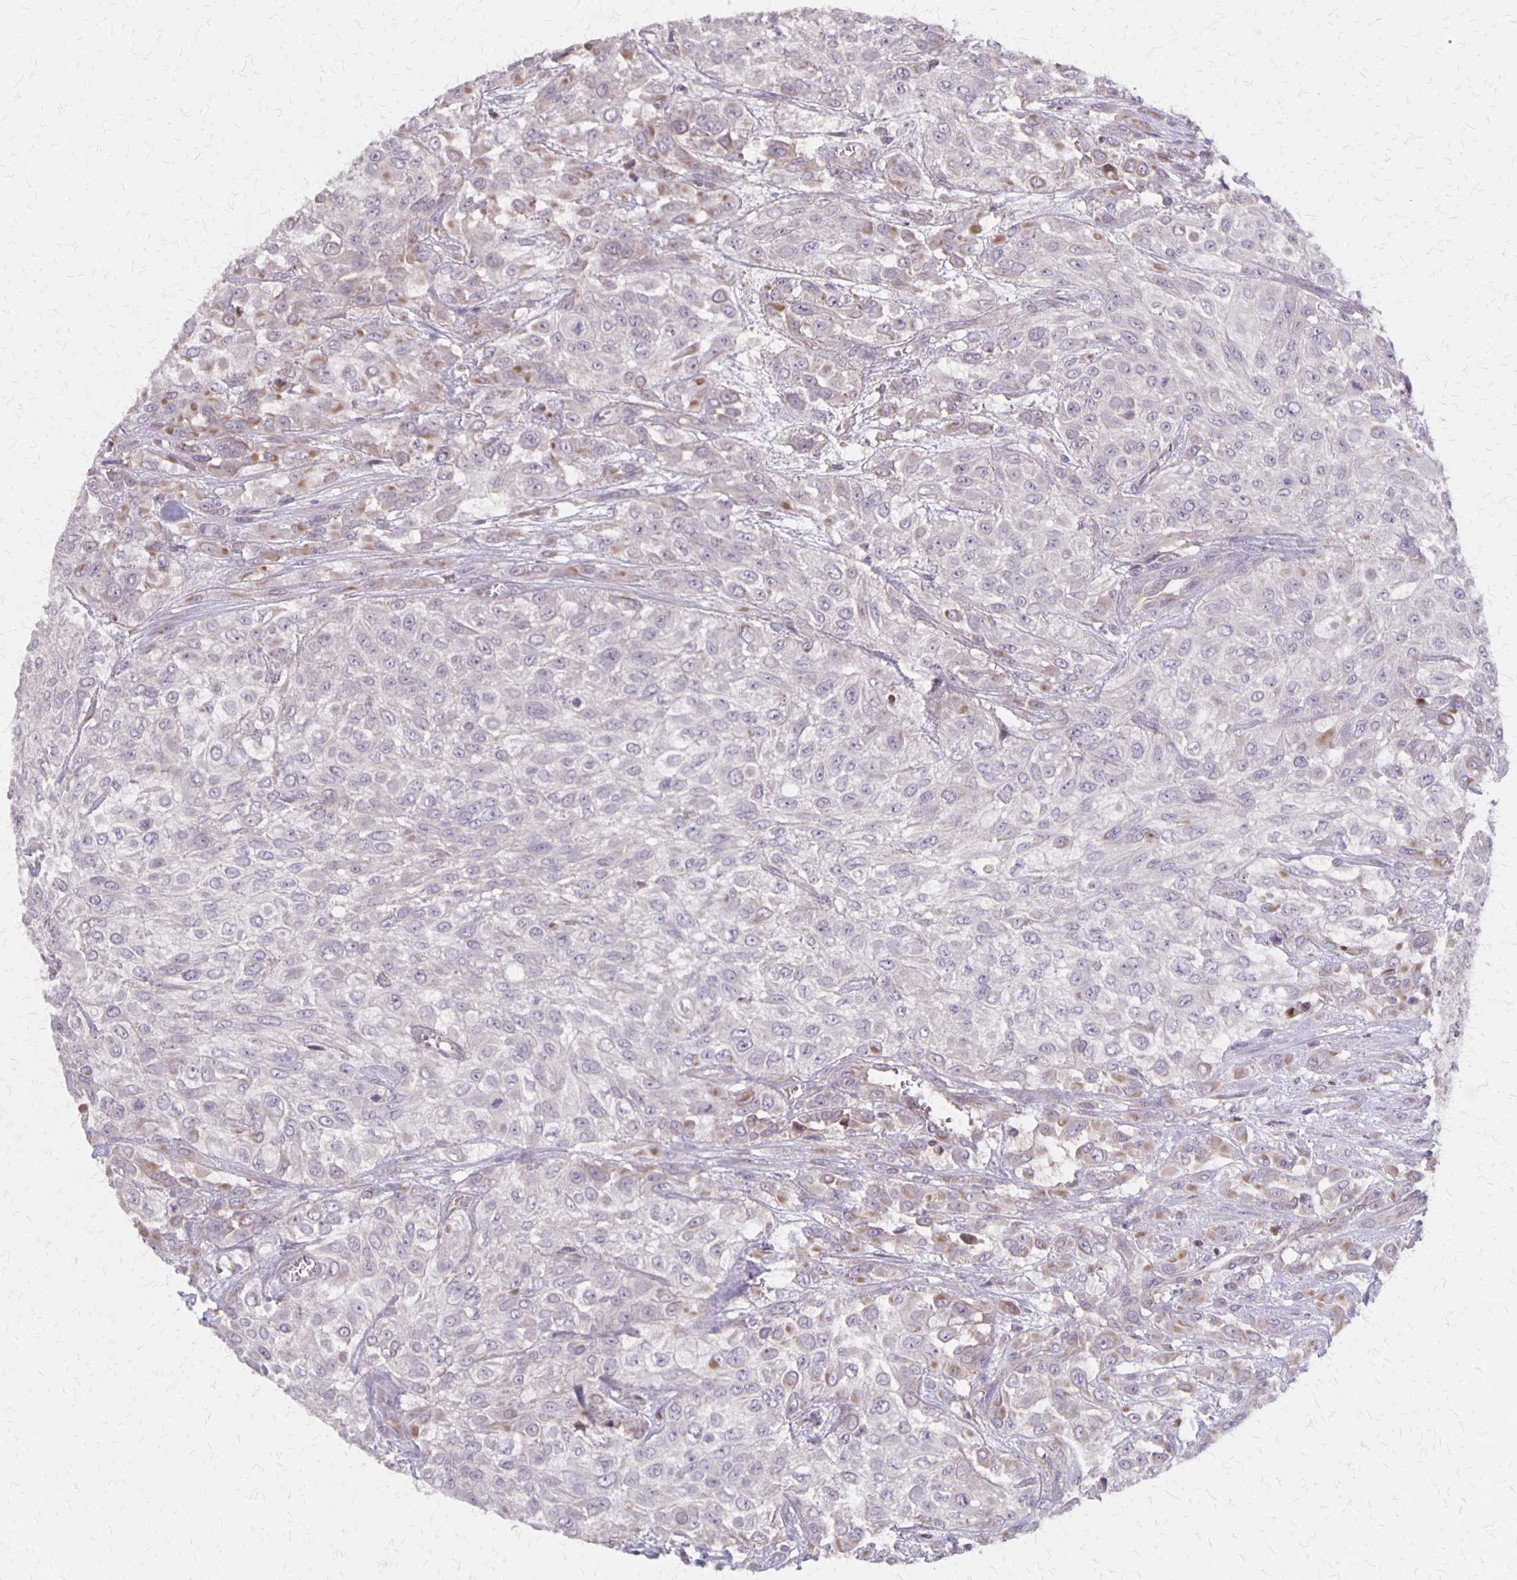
{"staining": {"intensity": "negative", "quantity": "none", "location": "none"}, "tissue": "urothelial cancer", "cell_type": "Tumor cells", "image_type": "cancer", "snomed": [{"axis": "morphology", "description": "Urothelial carcinoma, High grade"}, {"axis": "topography", "description": "Urinary bladder"}], "caption": "High magnification brightfield microscopy of high-grade urothelial carcinoma stained with DAB (3,3'-diaminobenzidine) (brown) and counterstained with hematoxylin (blue): tumor cells show no significant staining. Nuclei are stained in blue.", "gene": "NOG", "patient": {"sex": "male", "age": 57}}